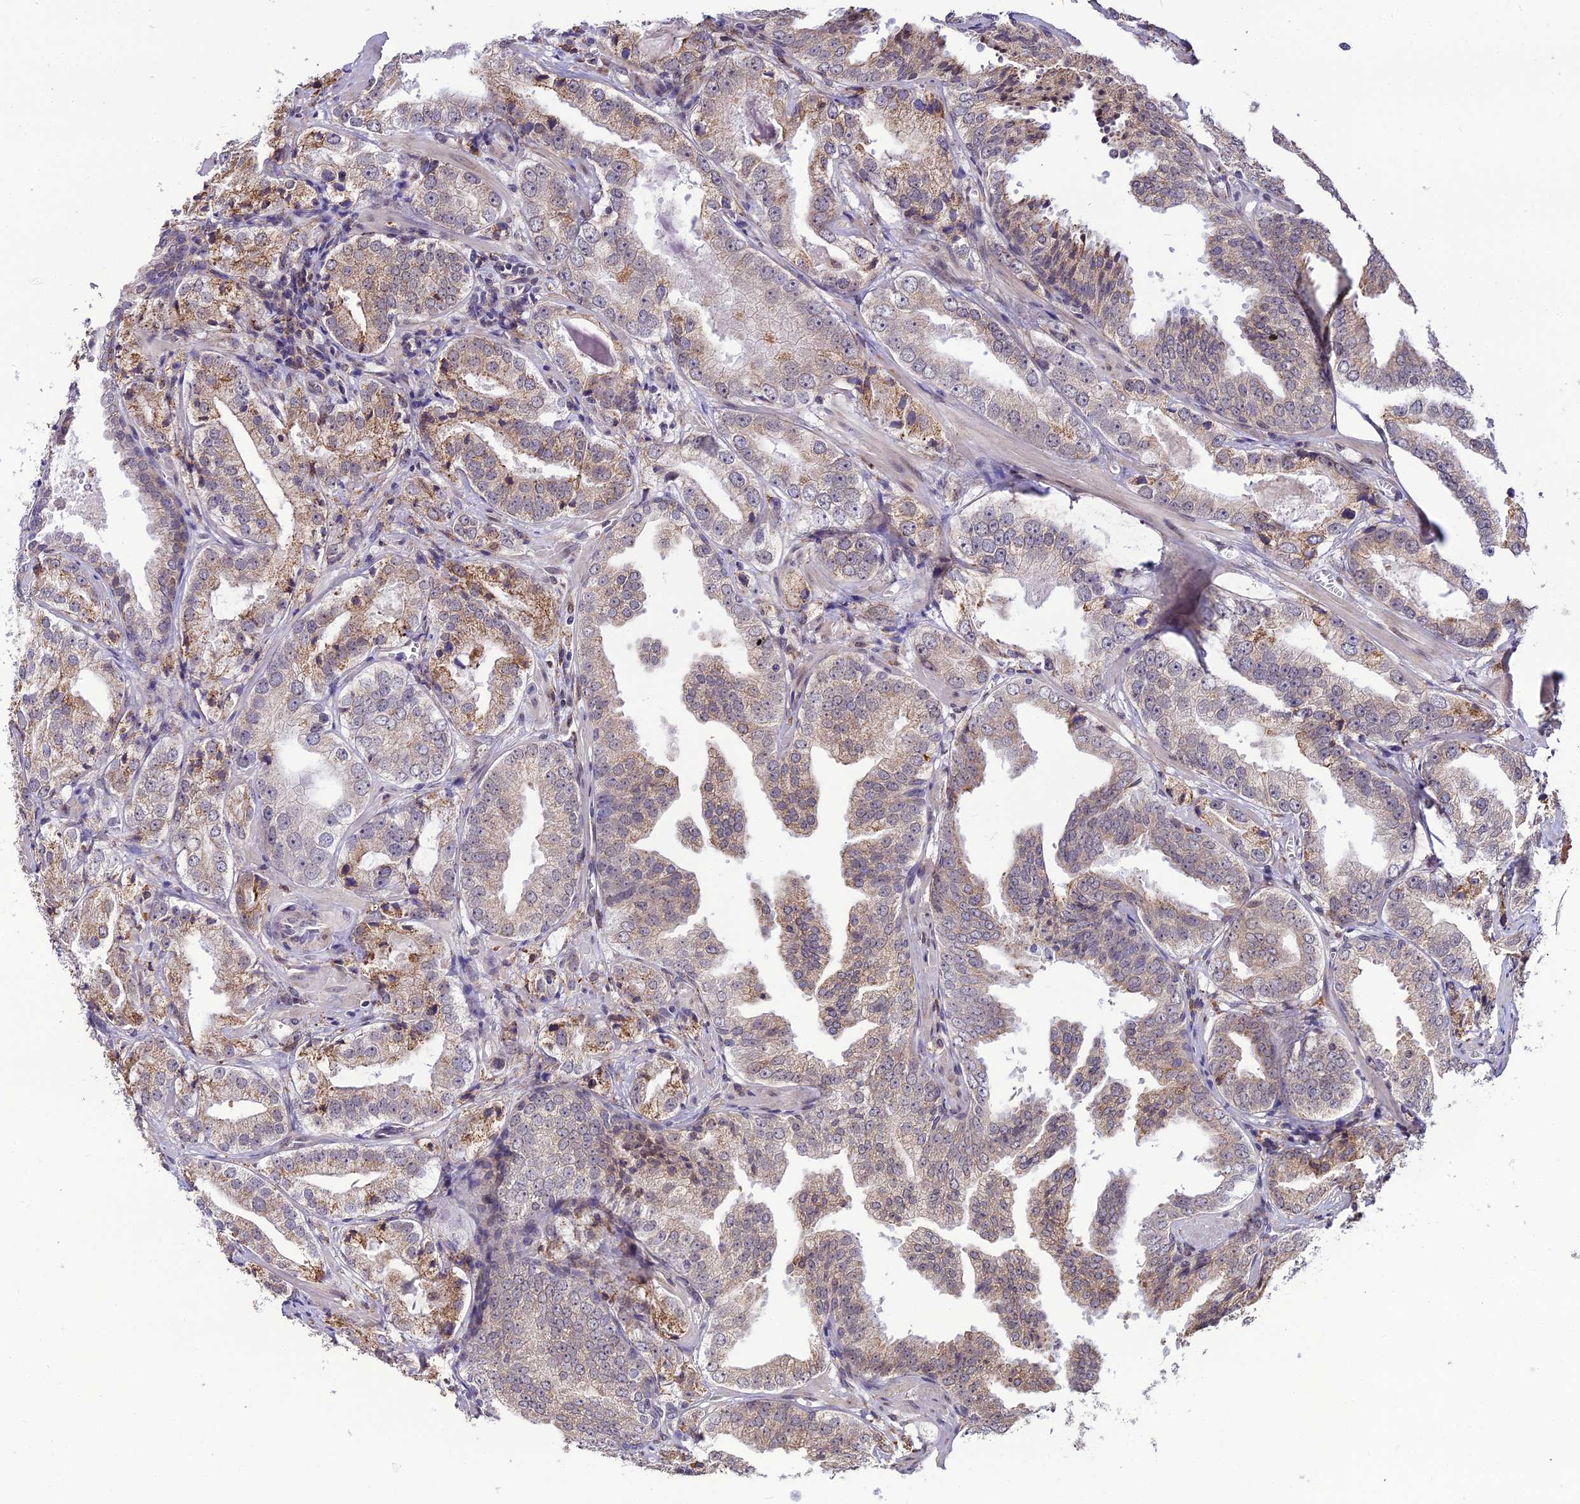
{"staining": {"intensity": "moderate", "quantity": "25%-75%", "location": "cytoplasmic/membranous"}, "tissue": "prostate cancer", "cell_type": "Tumor cells", "image_type": "cancer", "snomed": [{"axis": "morphology", "description": "Adenocarcinoma, Low grade"}, {"axis": "topography", "description": "Prostate"}], "caption": "Brown immunohistochemical staining in adenocarcinoma (low-grade) (prostate) exhibits moderate cytoplasmic/membranous expression in approximately 25%-75% of tumor cells.", "gene": "TROAP", "patient": {"sex": "male", "age": 60}}